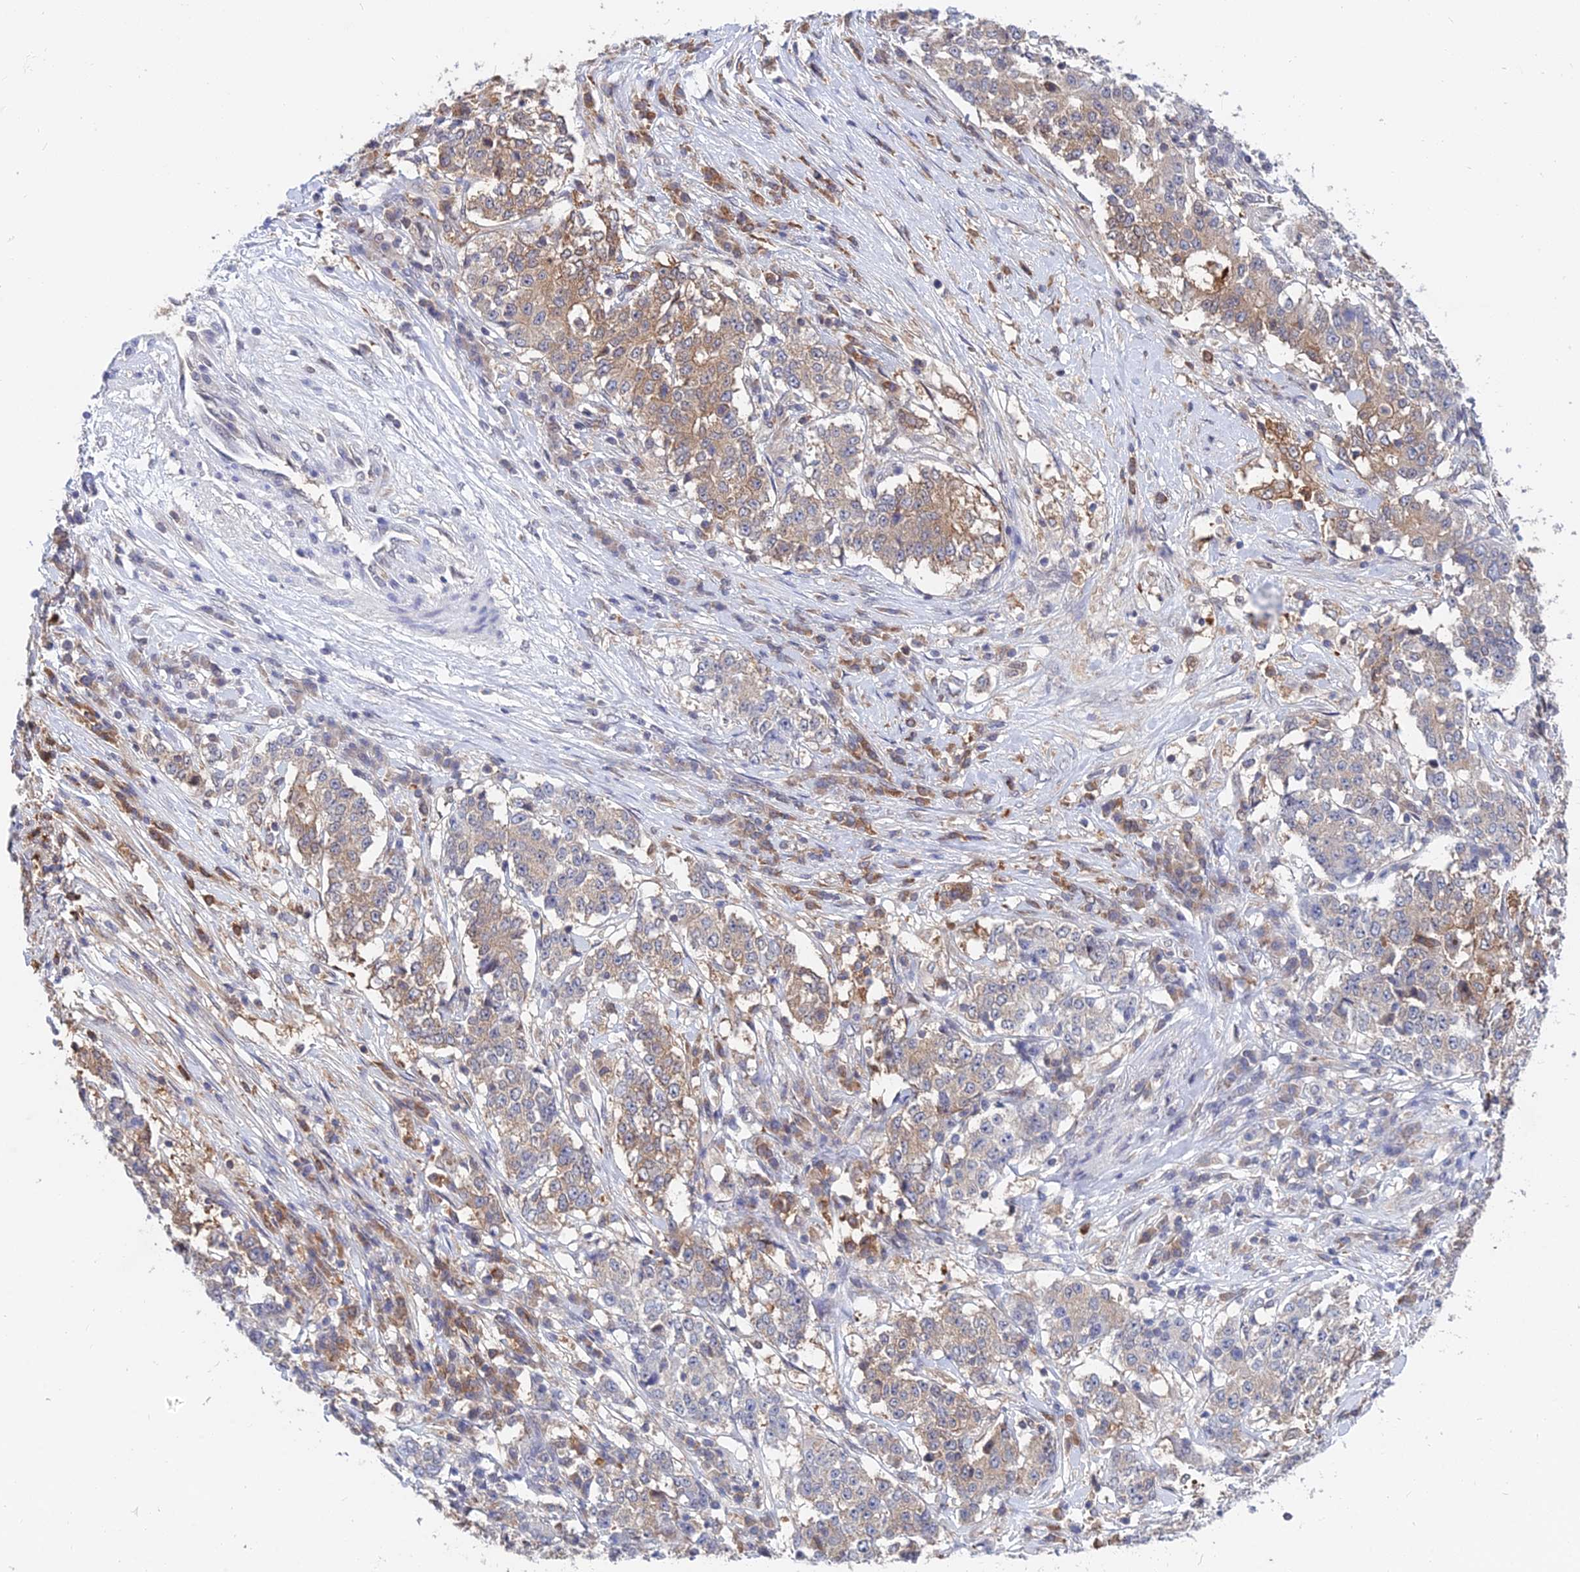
{"staining": {"intensity": "moderate", "quantity": "25%-75%", "location": "cytoplasmic/membranous"}, "tissue": "stomach cancer", "cell_type": "Tumor cells", "image_type": "cancer", "snomed": [{"axis": "morphology", "description": "Adenocarcinoma, NOS"}, {"axis": "topography", "description": "Stomach"}], "caption": "Brown immunohistochemical staining in adenocarcinoma (stomach) exhibits moderate cytoplasmic/membranous expression in approximately 25%-75% of tumor cells. (DAB (3,3'-diaminobenzidine) IHC with brightfield microscopy, high magnification).", "gene": "B3GALT4", "patient": {"sex": "male", "age": 59}}